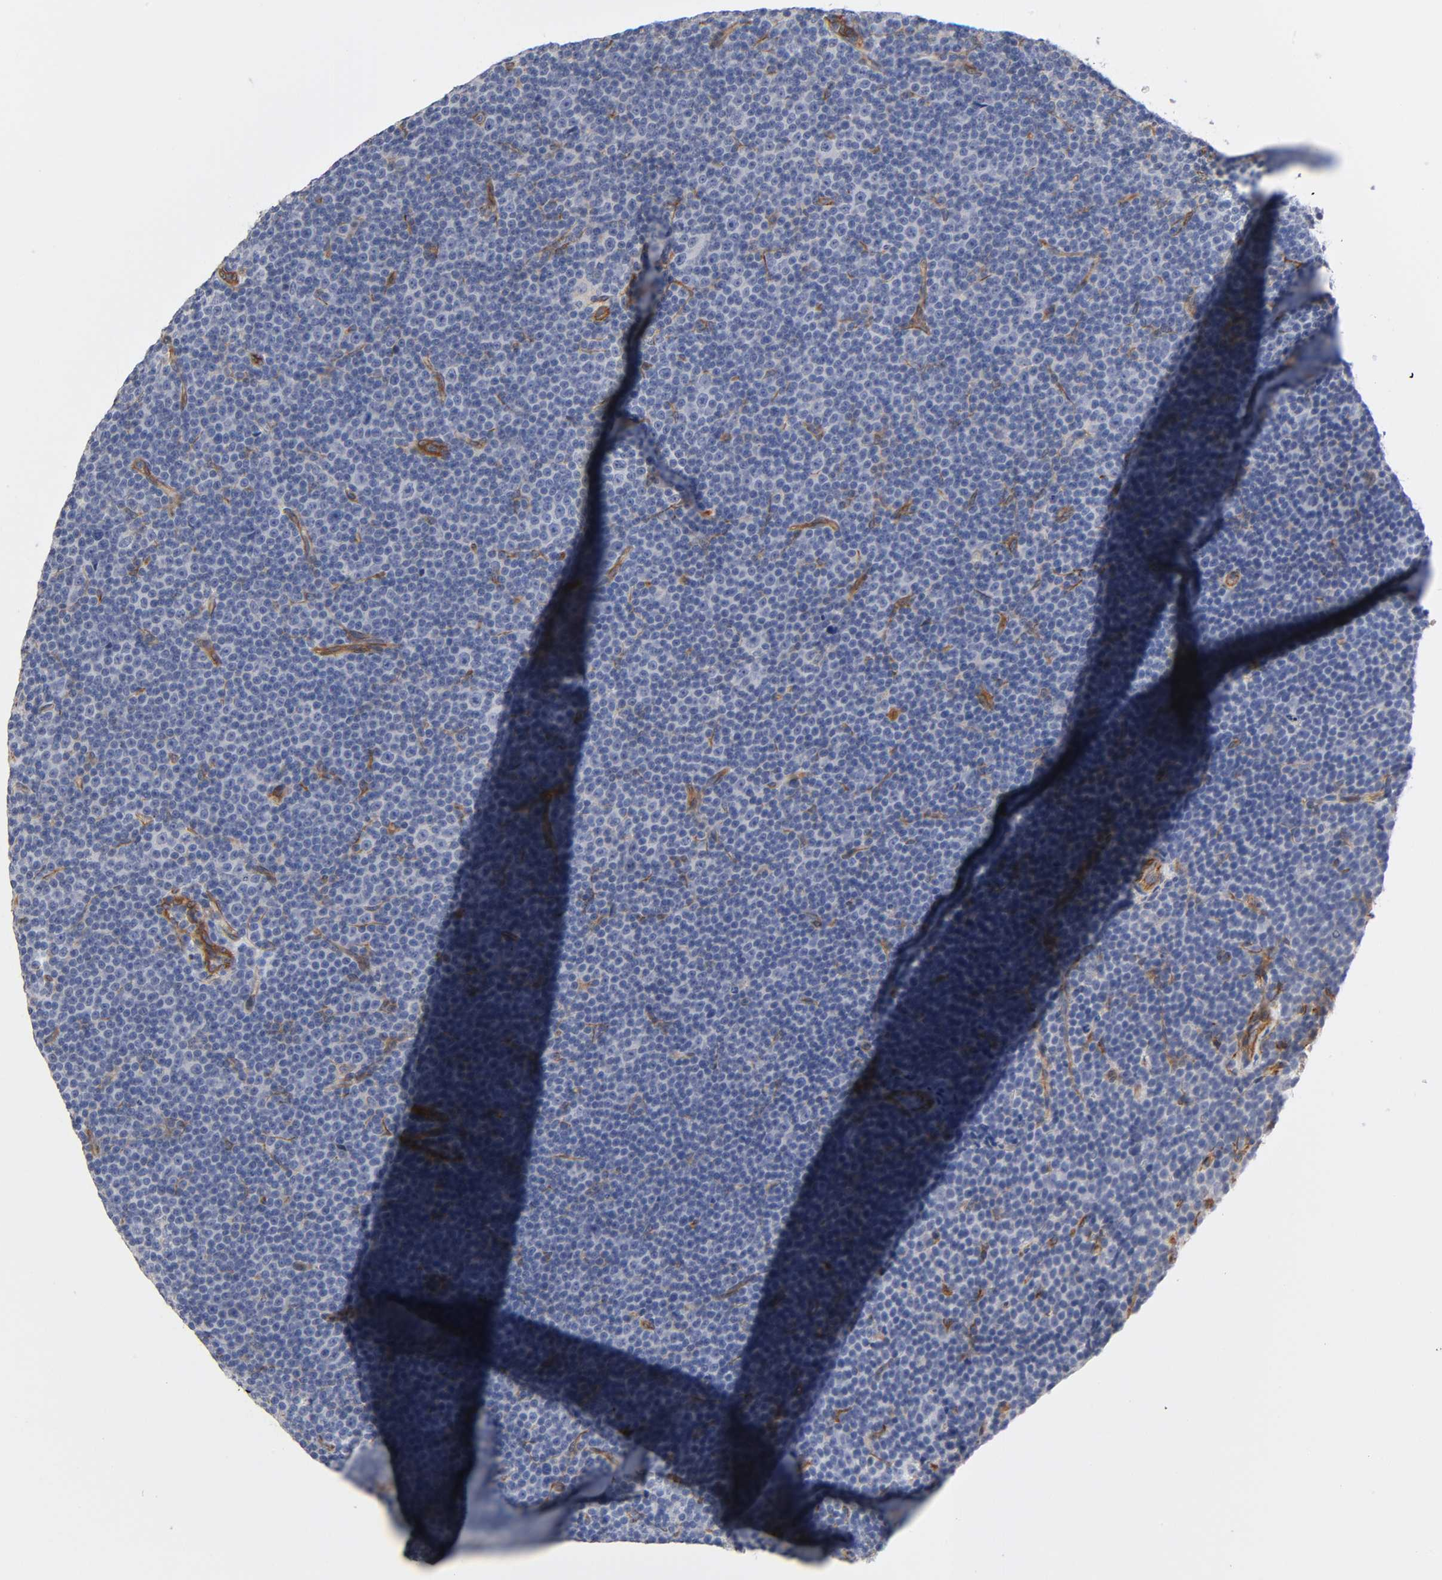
{"staining": {"intensity": "negative", "quantity": "none", "location": "none"}, "tissue": "lymphoma", "cell_type": "Tumor cells", "image_type": "cancer", "snomed": [{"axis": "morphology", "description": "Malignant lymphoma, non-Hodgkin's type, Low grade"}, {"axis": "topography", "description": "Lymph node"}], "caption": "Malignant lymphoma, non-Hodgkin's type (low-grade) was stained to show a protein in brown. There is no significant positivity in tumor cells.", "gene": "RAB13", "patient": {"sex": "female", "age": 67}}